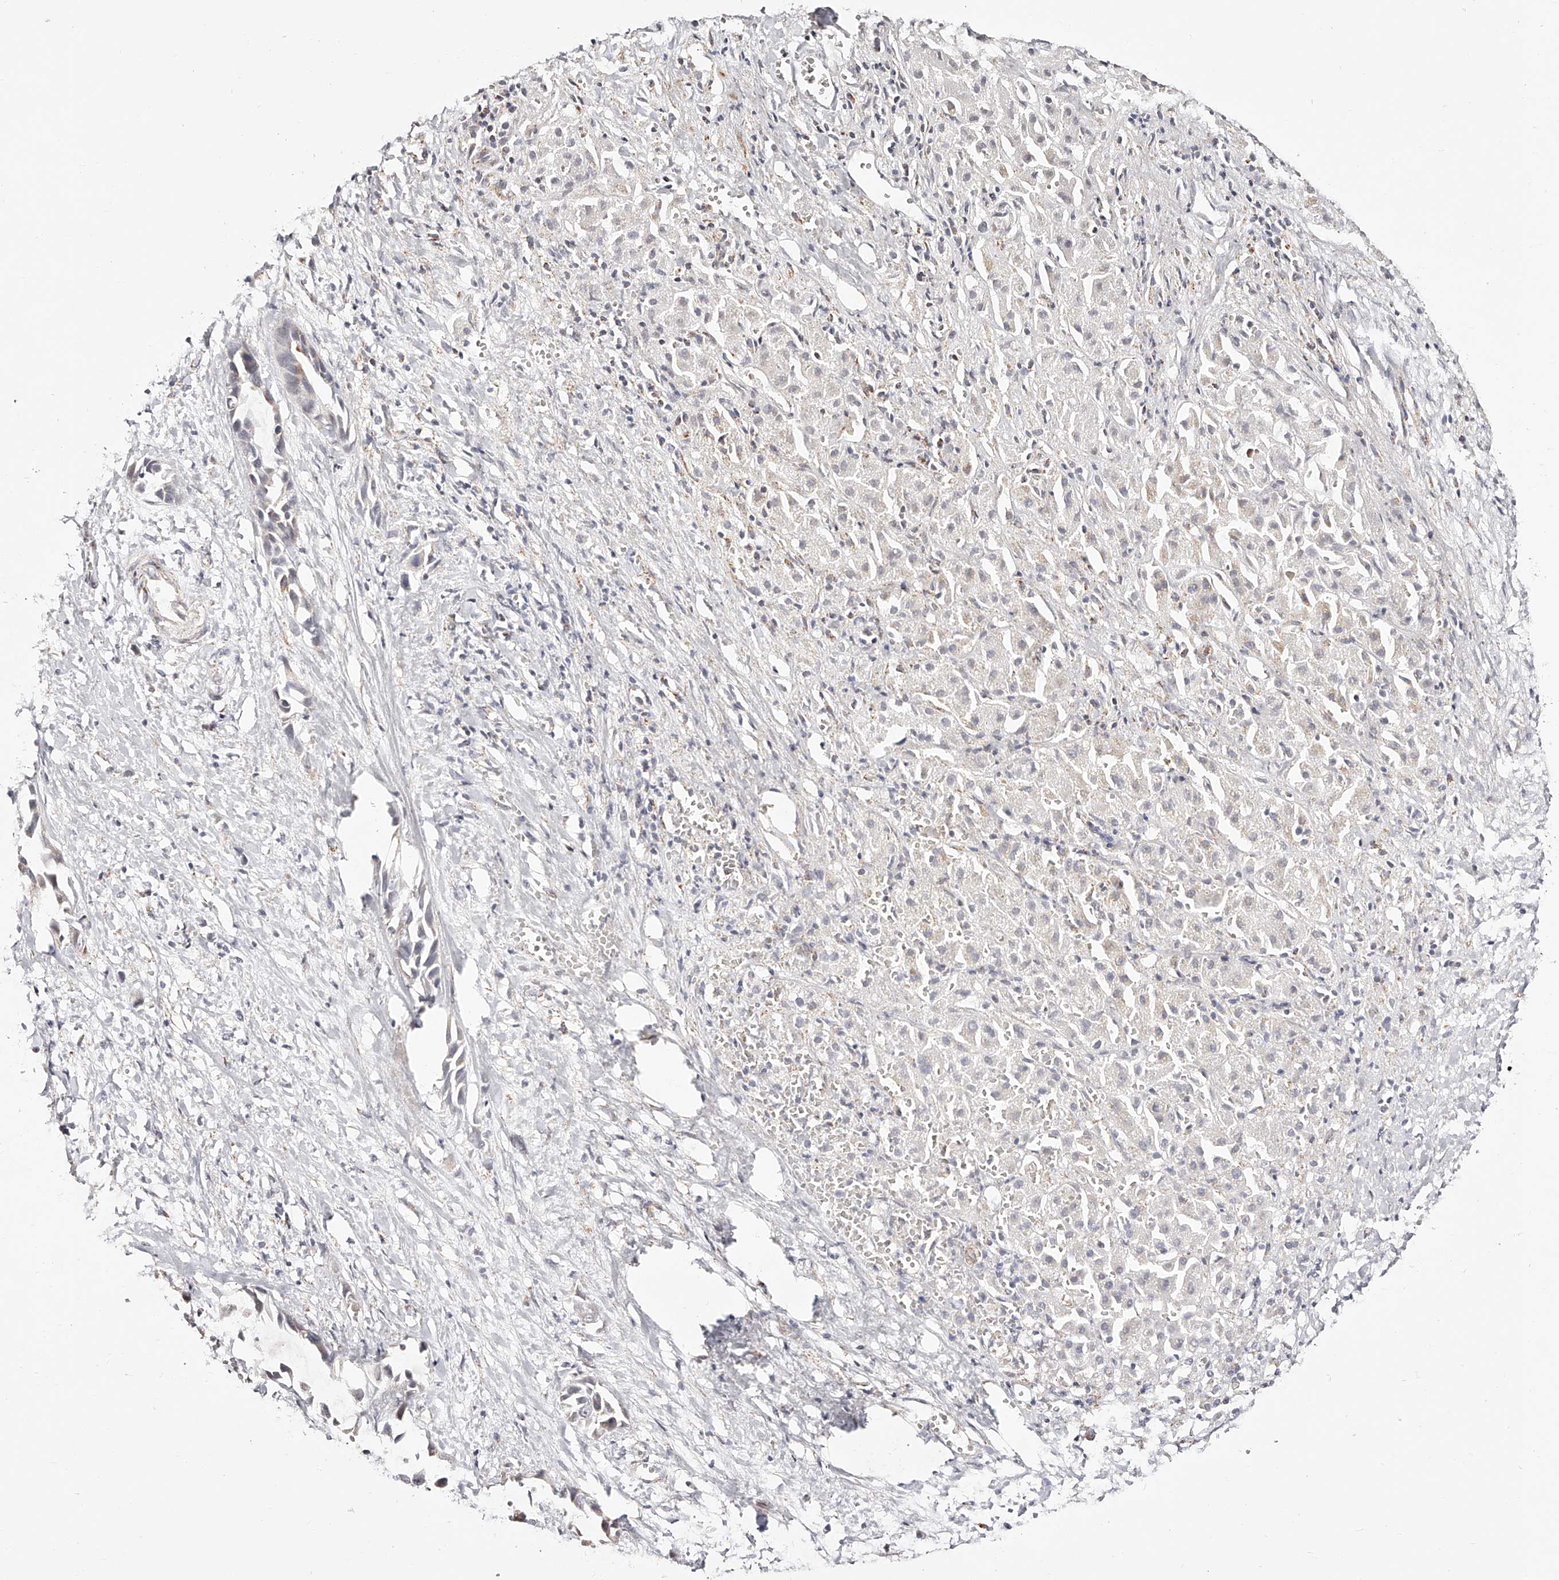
{"staining": {"intensity": "weak", "quantity": "<25%", "location": "cytoplasmic/membranous"}, "tissue": "liver cancer", "cell_type": "Tumor cells", "image_type": "cancer", "snomed": [{"axis": "morphology", "description": "Cholangiocarcinoma"}, {"axis": "topography", "description": "Liver"}], "caption": "Immunohistochemistry (IHC) histopathology image of neoplastic tissue: human liver cancer stained with DAB (3,3'-diaminobenzidine) demonstrates no significant protein staining in tumor cells. The staining was performed using DAB to visualize the protein expression in brown, while the nuclei were stained in blue with hematoxylin (Magnification: 20x).", "gene": "NDUFV3", "patient": {"sex": "female", "age": 52}}